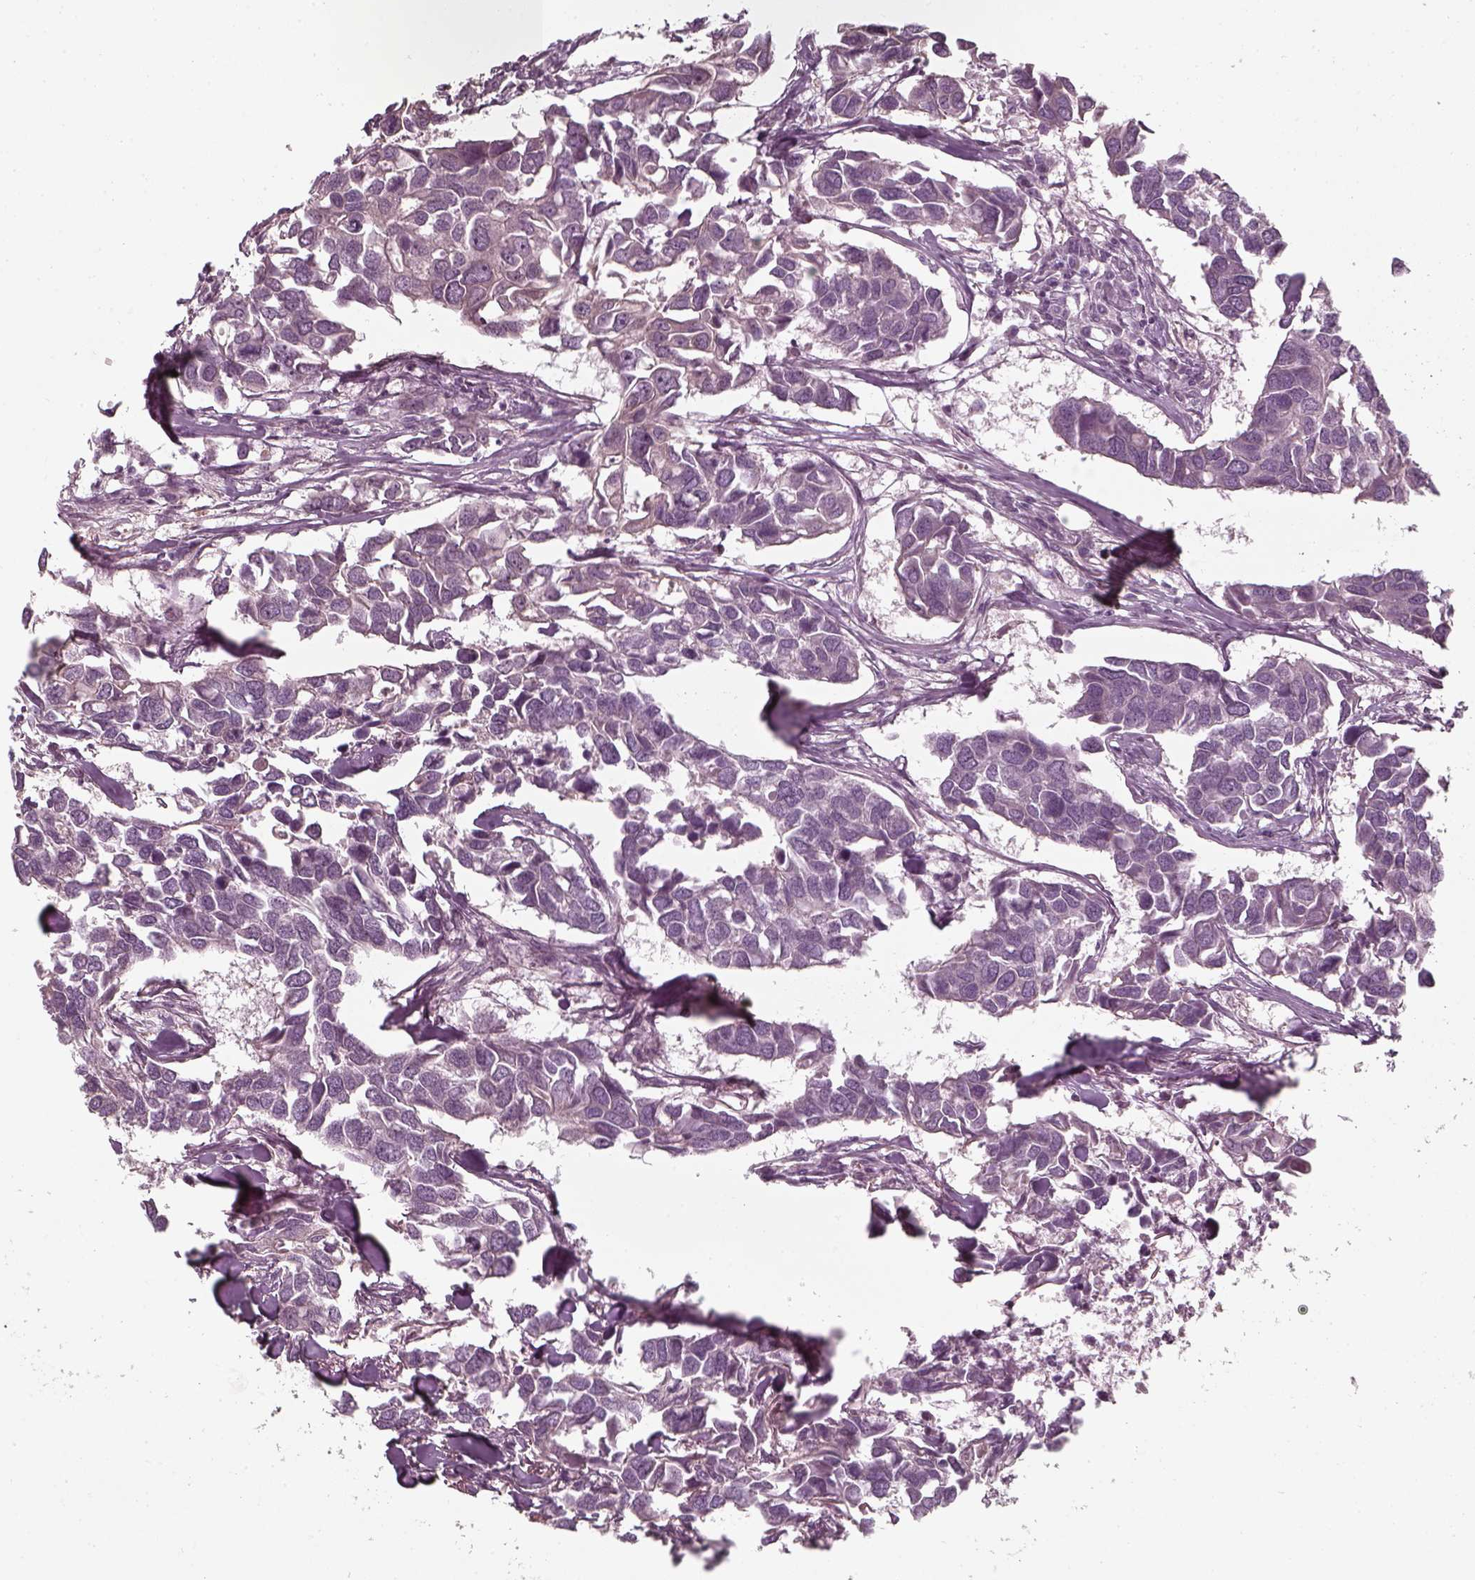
{"staining": {"intensity": "negative", "quantity": "none", "location": "none"}, "tissue": "breast cancer", "cell_type": "Tumor cells", "image_type": "cancer", "snomed": [{"axis": "morphology", "description": "Duct carcinoma"}, {"axis": "topography", "description": "Breast"}], "caption": "Immunohistochemical staining of breast cancer (infiltrating ductal carcinoma) shows no significant staining in tumor cells.", "gene": "LAMB2", "patient": {"sex": "female", "age": 83}}